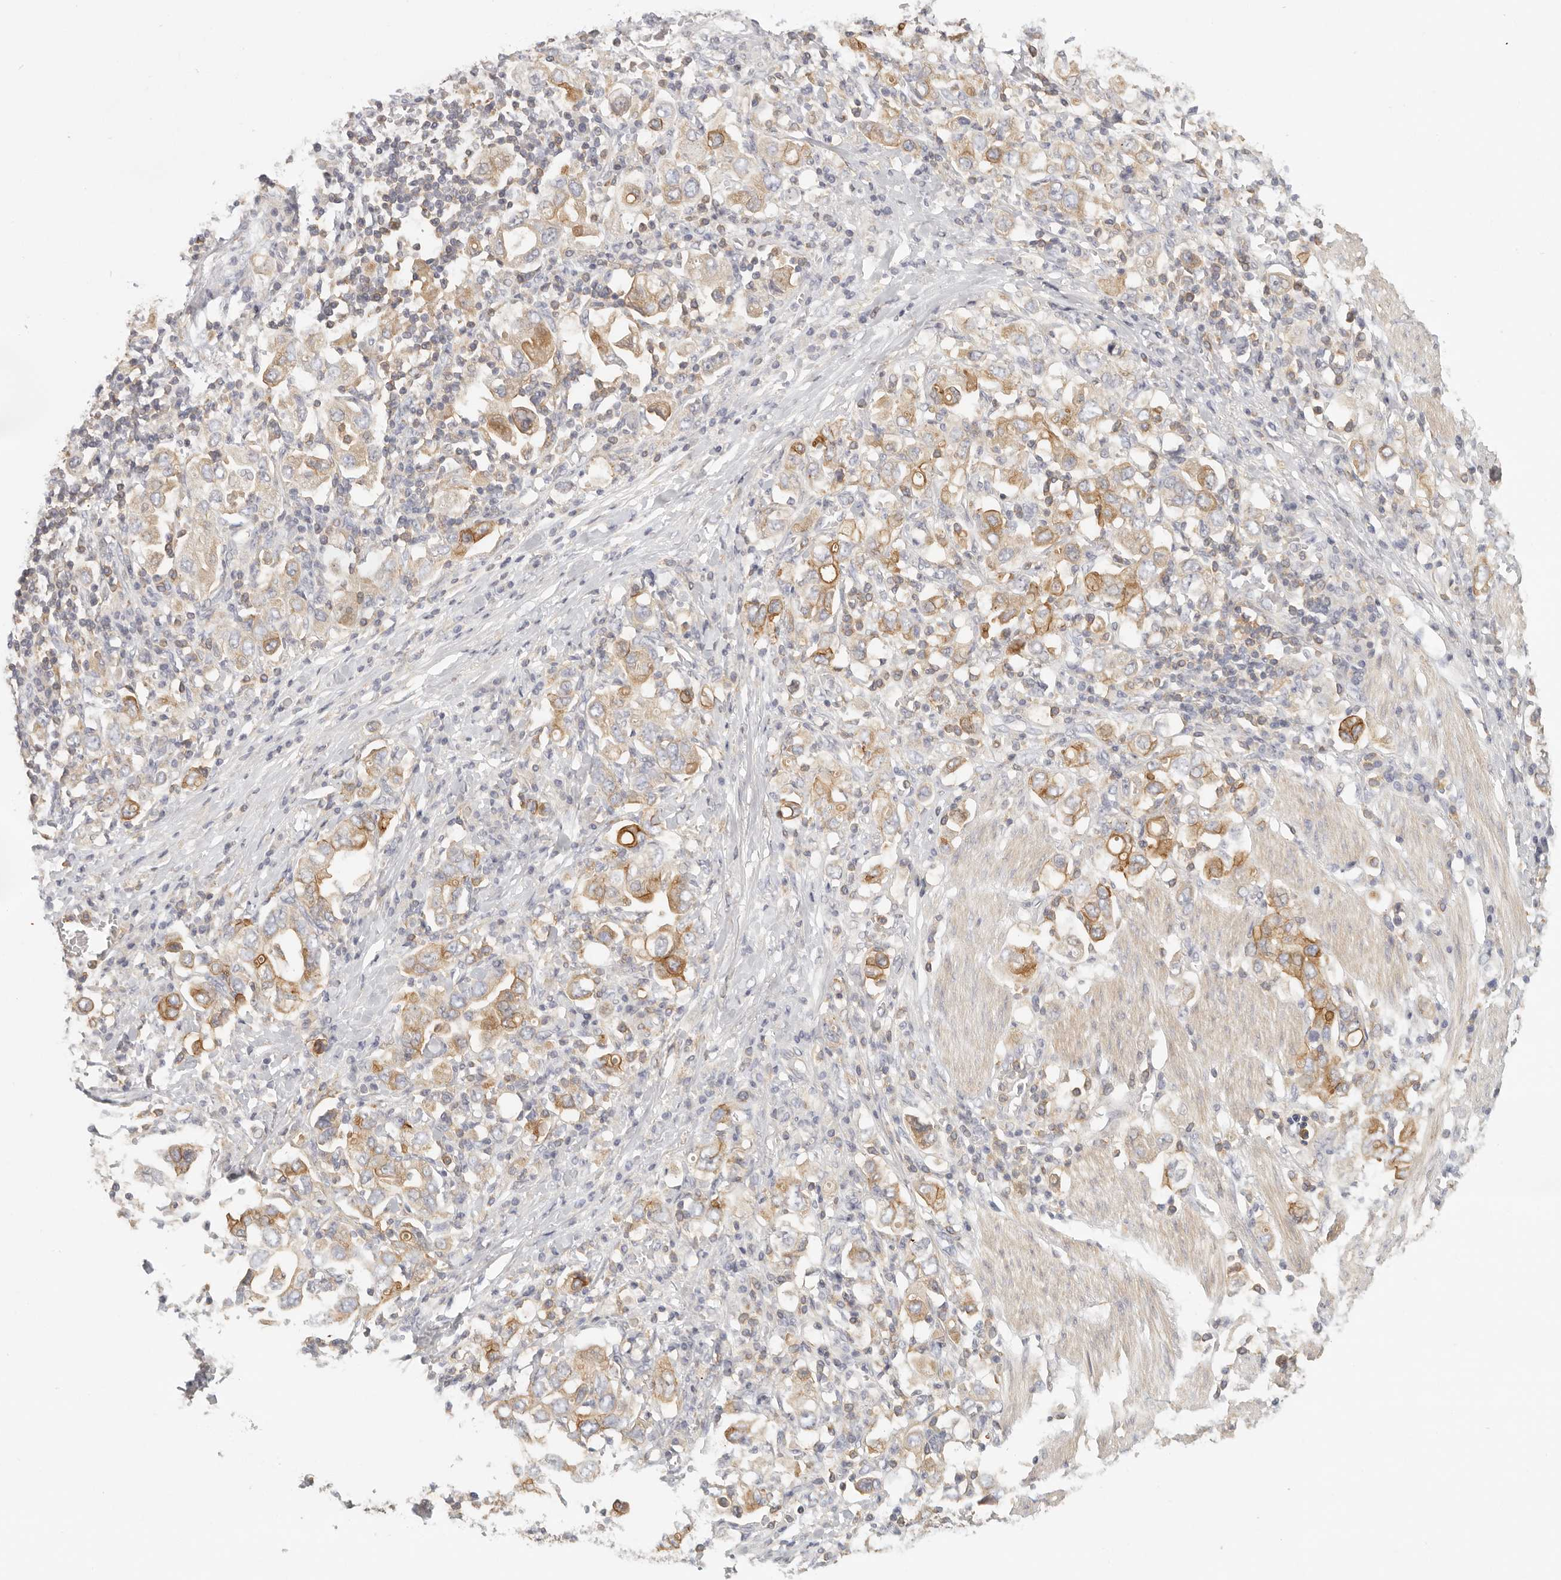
{"staining": {"intensity": "moderate", "quantity": ">75%", "location": "cytoplasmic/membranous"}, "tissue": "stomach cancer", "cell_type": "Tumor cells", "image_type": "cancer", "snomed": [{"axis": "morphology", "description": "Adenocarcinoma, NOS"}, {"axis": "topography", "description": "Stomach, upper"}], "caption": "Human stomach adenocarcinoma stained with a protein marker reveals moderate staining in tumor cells.", "gene": "ANXA9", "patient": {"sex": "male", "age": 62}}